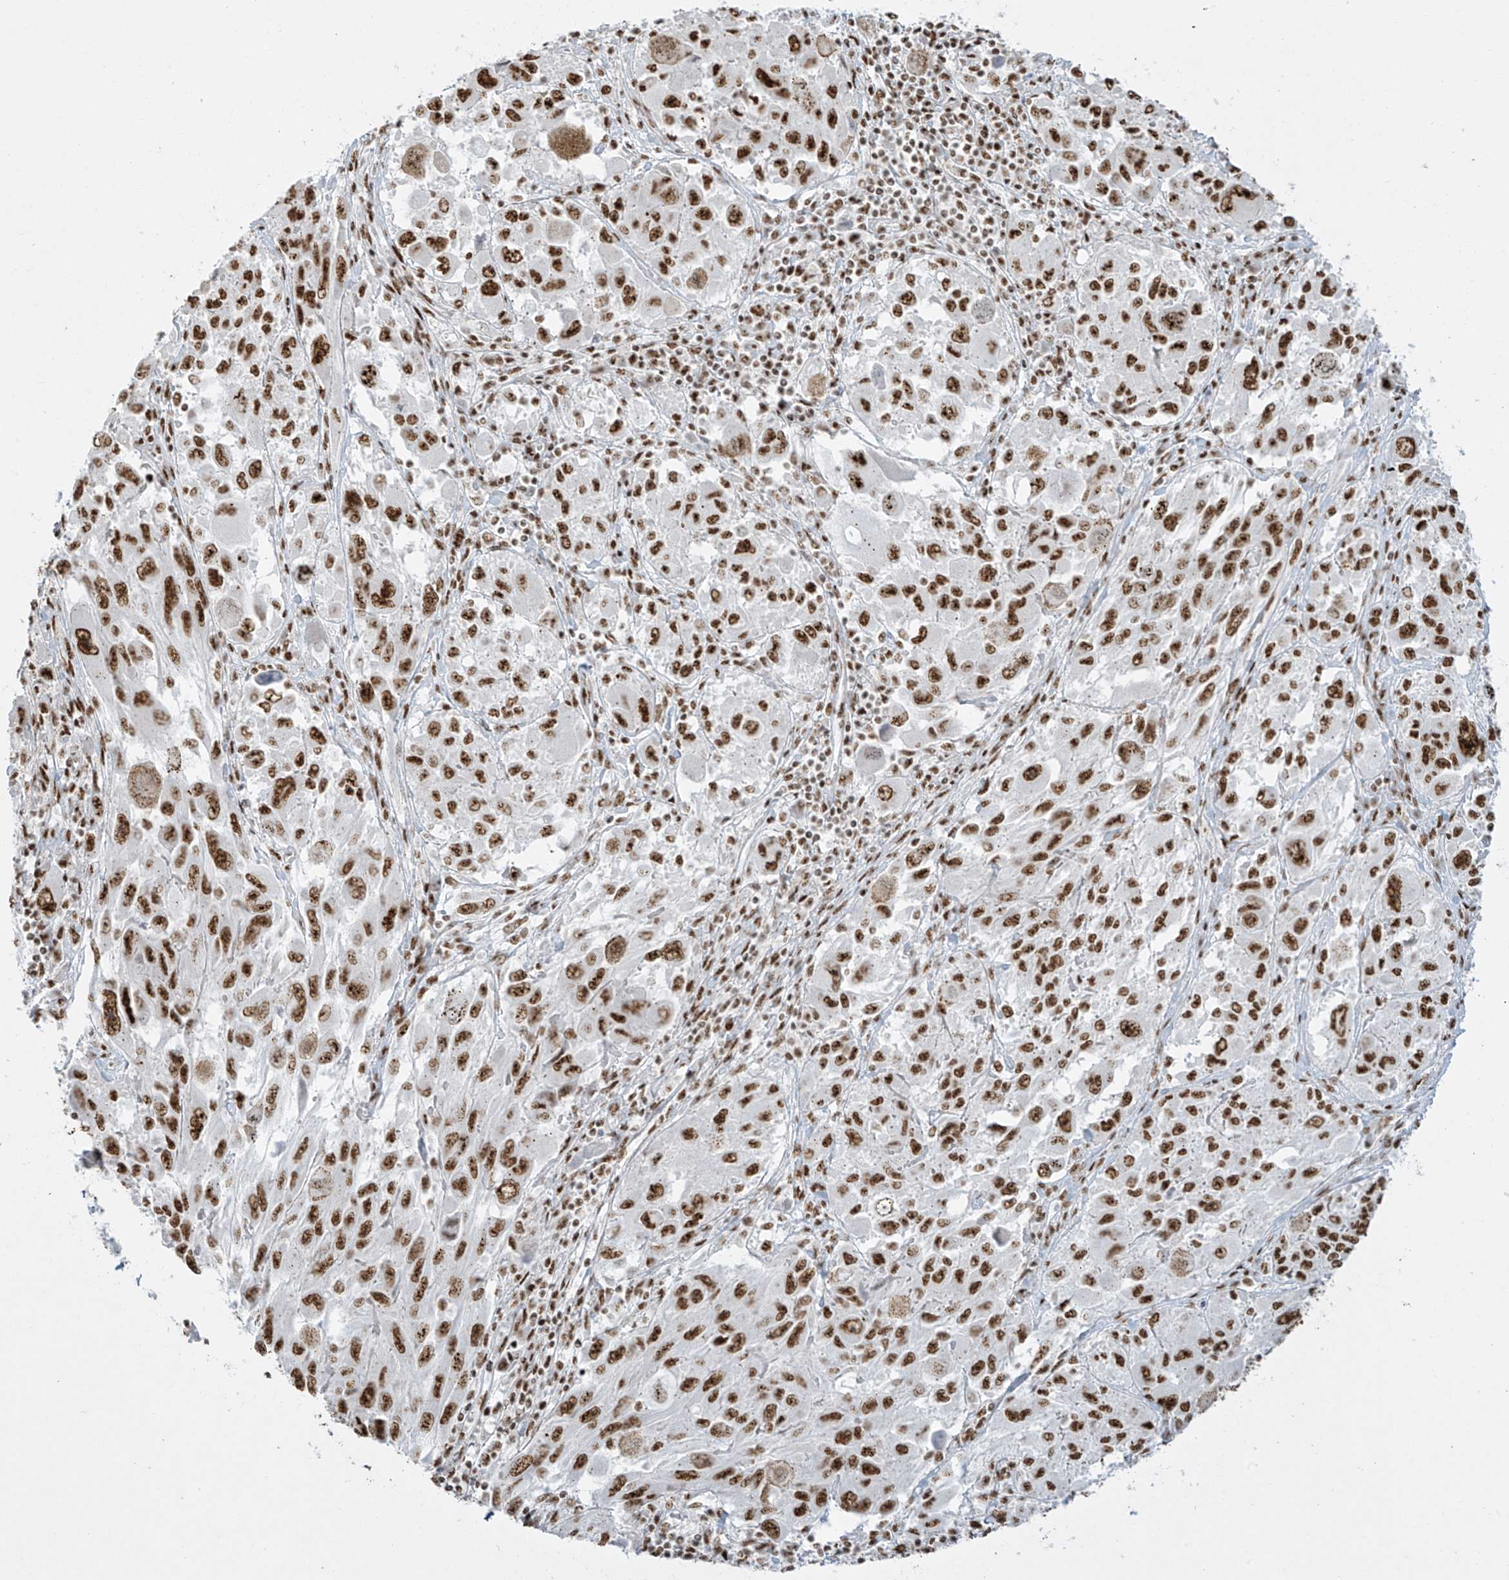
{"staining": {"intensity": "strong", "quantity": ">75%", "location": "nuclear"}, "tissue": "melanoma", "cell_type": "Tumor cells", "image_type": "cancer", "snomed": [{"axis": "morphology", "description": "Malignant melanoma, NOS"}, {"axis": "topography", "description": "Skin"}], "caption": "Immunohistochemistry (IHC) (DAB) staining of malignant melanoma shows strong nuclear protein positivity in about >75% of tumor cells. Nuclei are stained in blue.", "gene": "MS4A6A", "patient": {"sex": "female", "age": 91}}